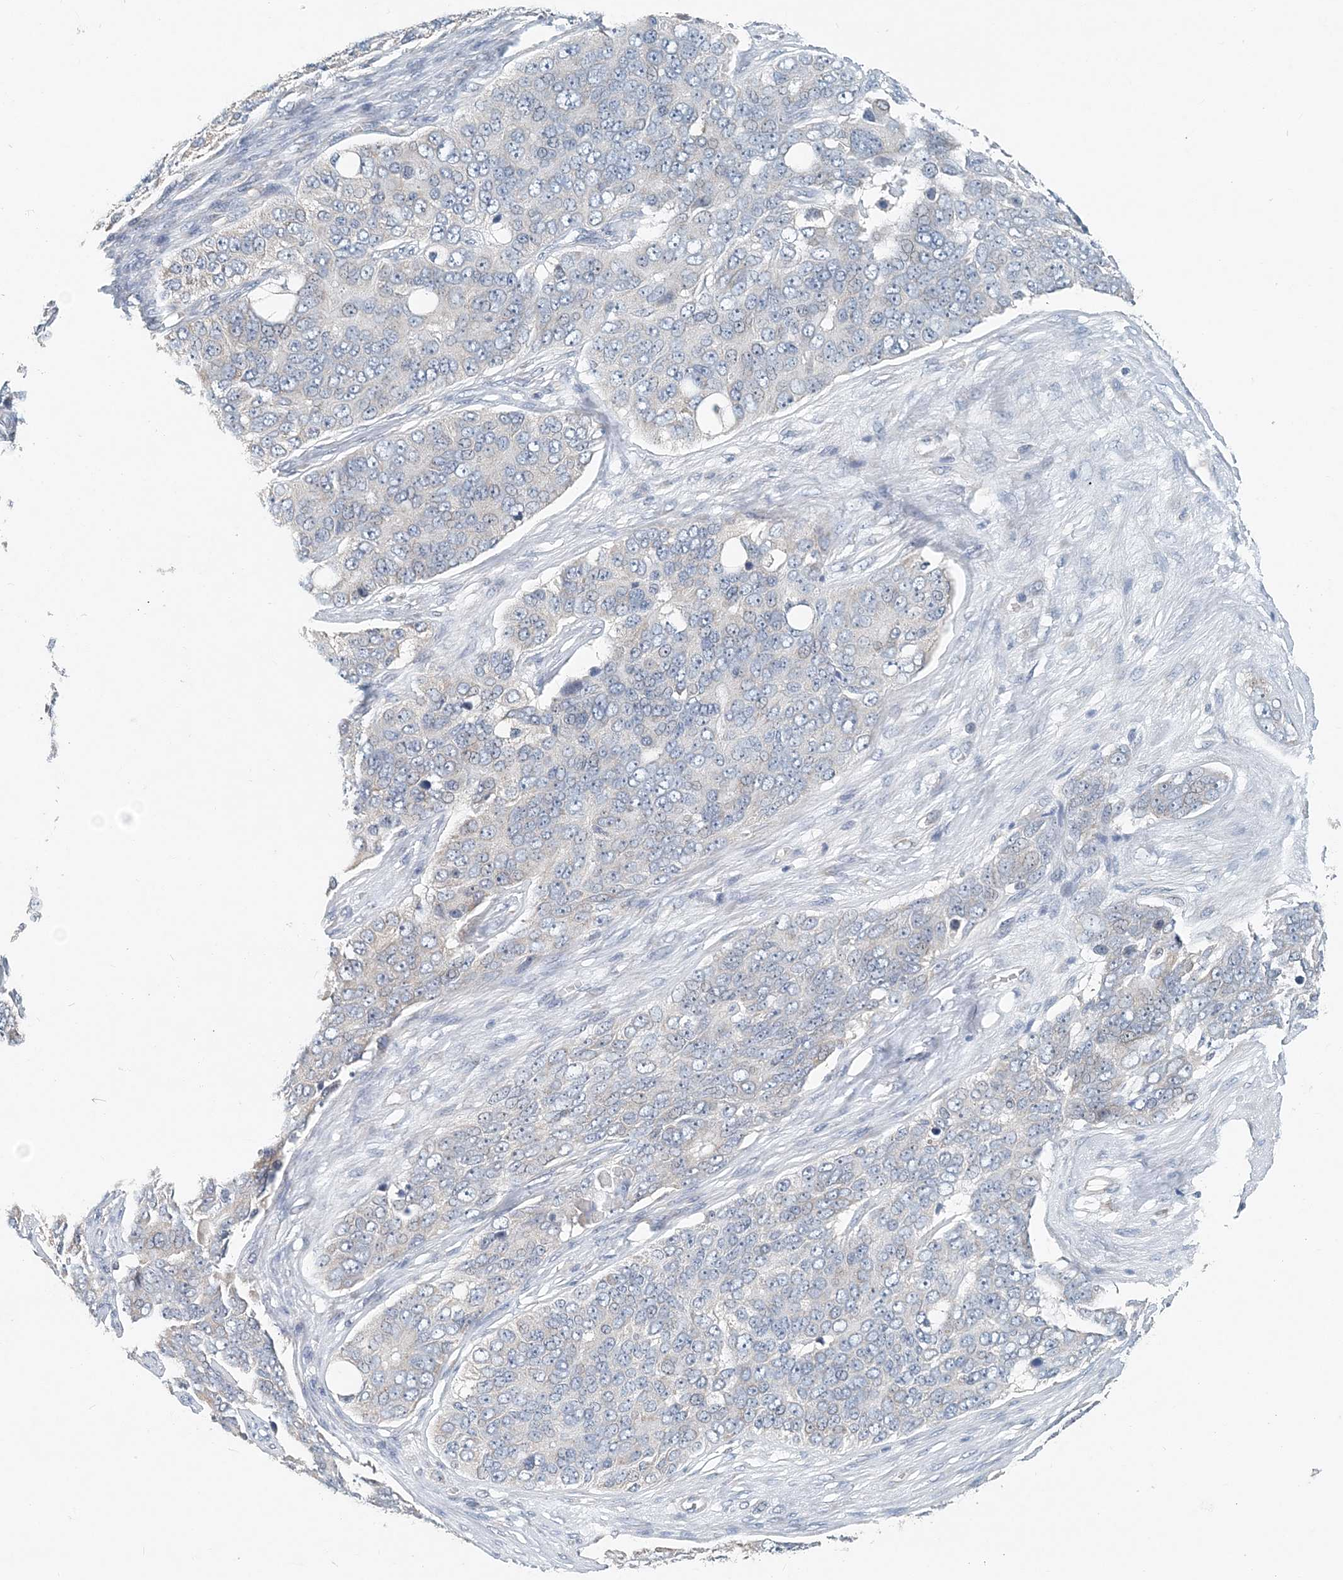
{"staining": {"intensity": "negative", "quantity": "none", "location": "none"}, "tissue": "ovarian cancer", "cell_type": "Tumor cells", "image_type": "cancer", "snomed": [{"axis": "morphology", "description": "Carcinoma, endometroid"}, {"axis": "topography", "description": "Ovary"}], "caption": "Ovarian cancer (endometroid carcinoma) stained for a protein using immunohistochemistry shows no staining tumor cells.", "gene": "EEF1A2", "patient": {"sex": "female", "age": 51}}